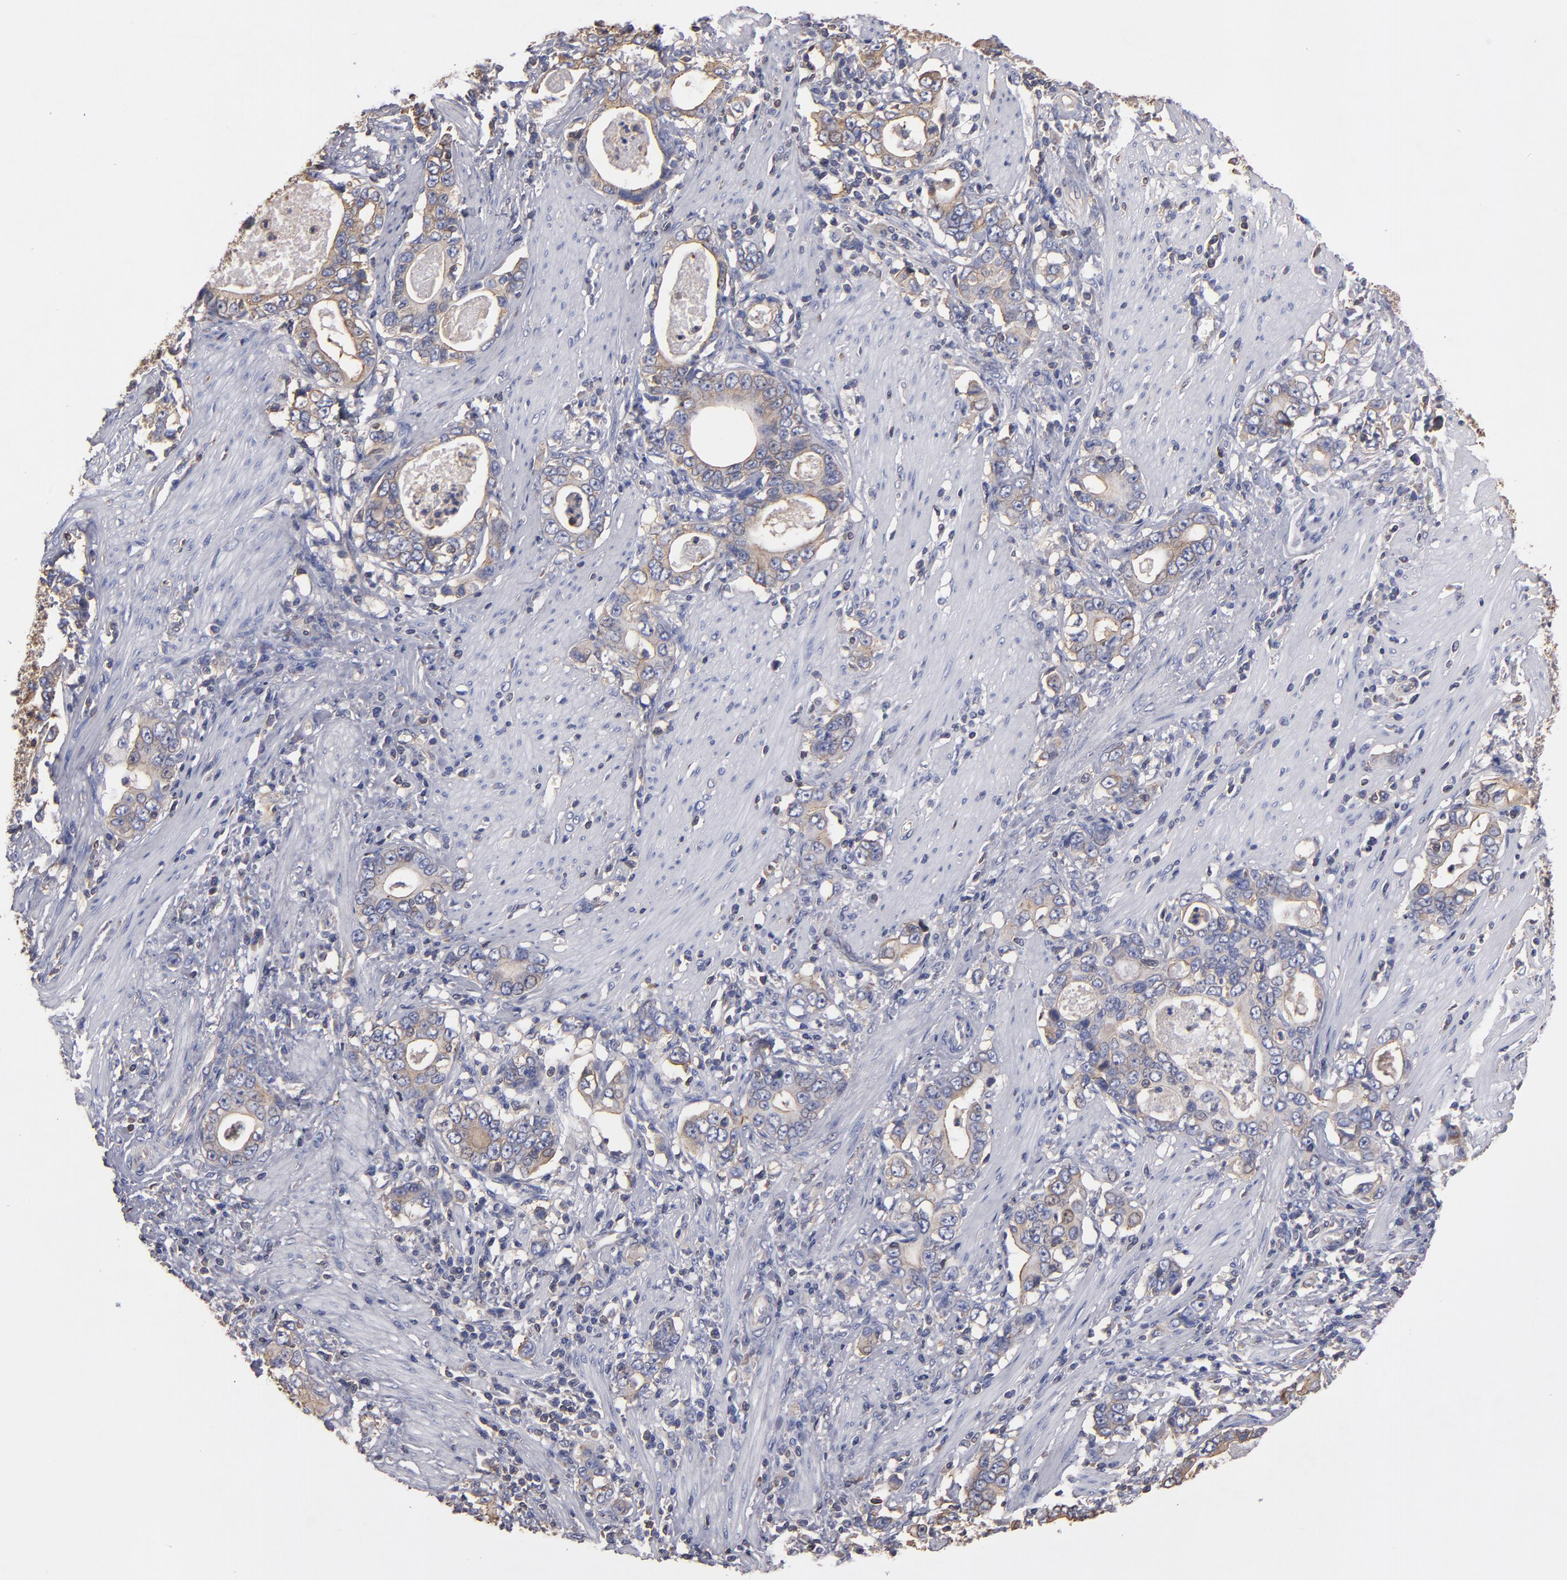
{"staining": {"intensity": "weak", "quantity": "25%-75%", "location": "cytoplasmic/membranous"}, "tissue": "stomach cancer", "cell_type": "Tumor cells", "image_type": "cancer", "snomed": [{"axis": "morphology", "description": "Adenocarcinoma, NOS"}, {"axis": "topography", "description": "Stomach, lower"}], "caption": "Immunohistochemical staining of human stomach adenocarcinoma demonstrates weak cytoplasmic/membranous protein positivity in about 25%-75% of tumor cells.", "gene": "ESYT2", "patient": {"sex": "female", "age": 72}}